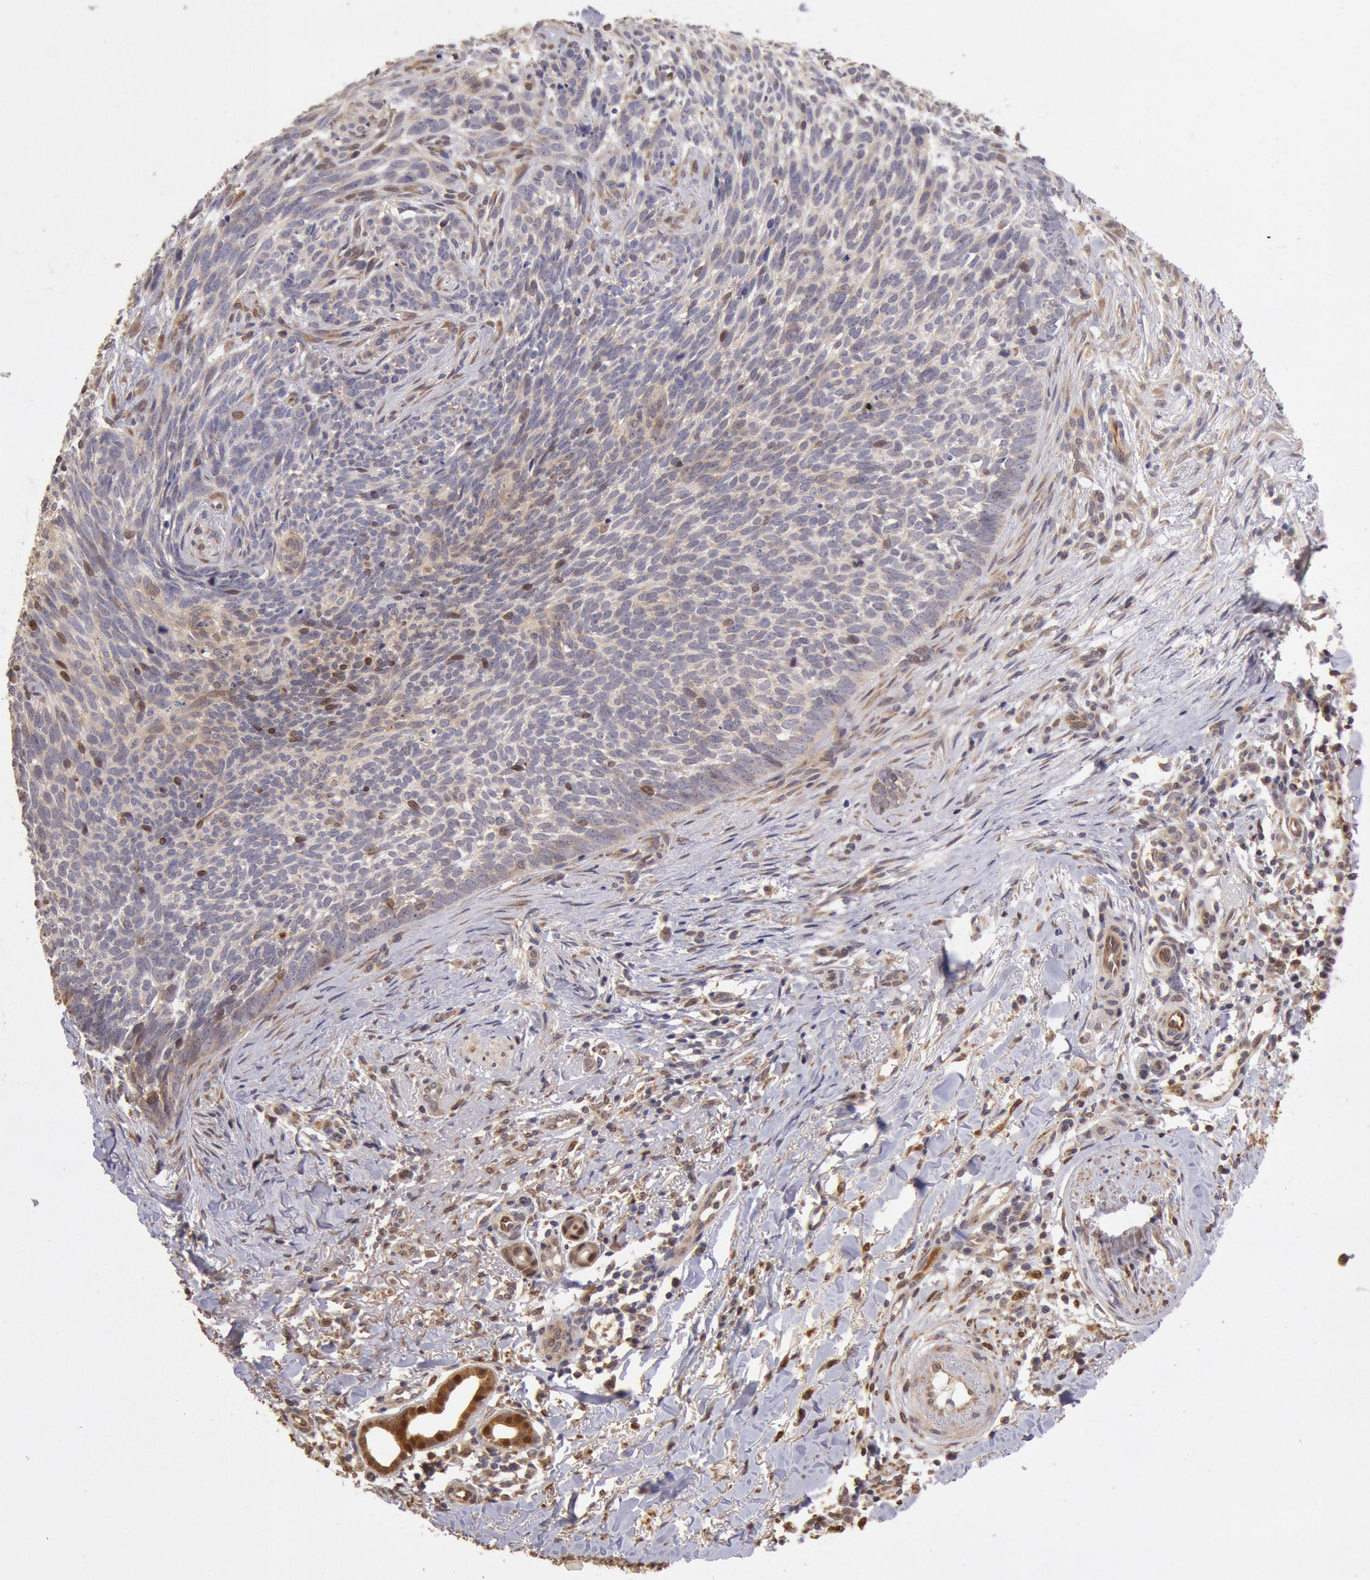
{"staining": {"intensity": "weak", "quantity": "25%-75%", "location": "cytoplasmic/membranous,nuclear"}, "tissue": "skin cancer", "cell_type": "Tumor cells", "image_type": "cancer", "snomed": [{"axis": "morphology", "description": "Basal cell carcinoma"}, {"axis": "topography", "description": "Skin"}], "caption": "Immunohistochemistry (IHC) image of skin basal cell carcinoma stained for a protein (brown), which demonstrates low levels of weak cytoplasmic/membranous and nuclear staining in approximately 25%-75% of tumor cells.", "gene": "COMT", "patient": {"sex": "female", "age": 81}}